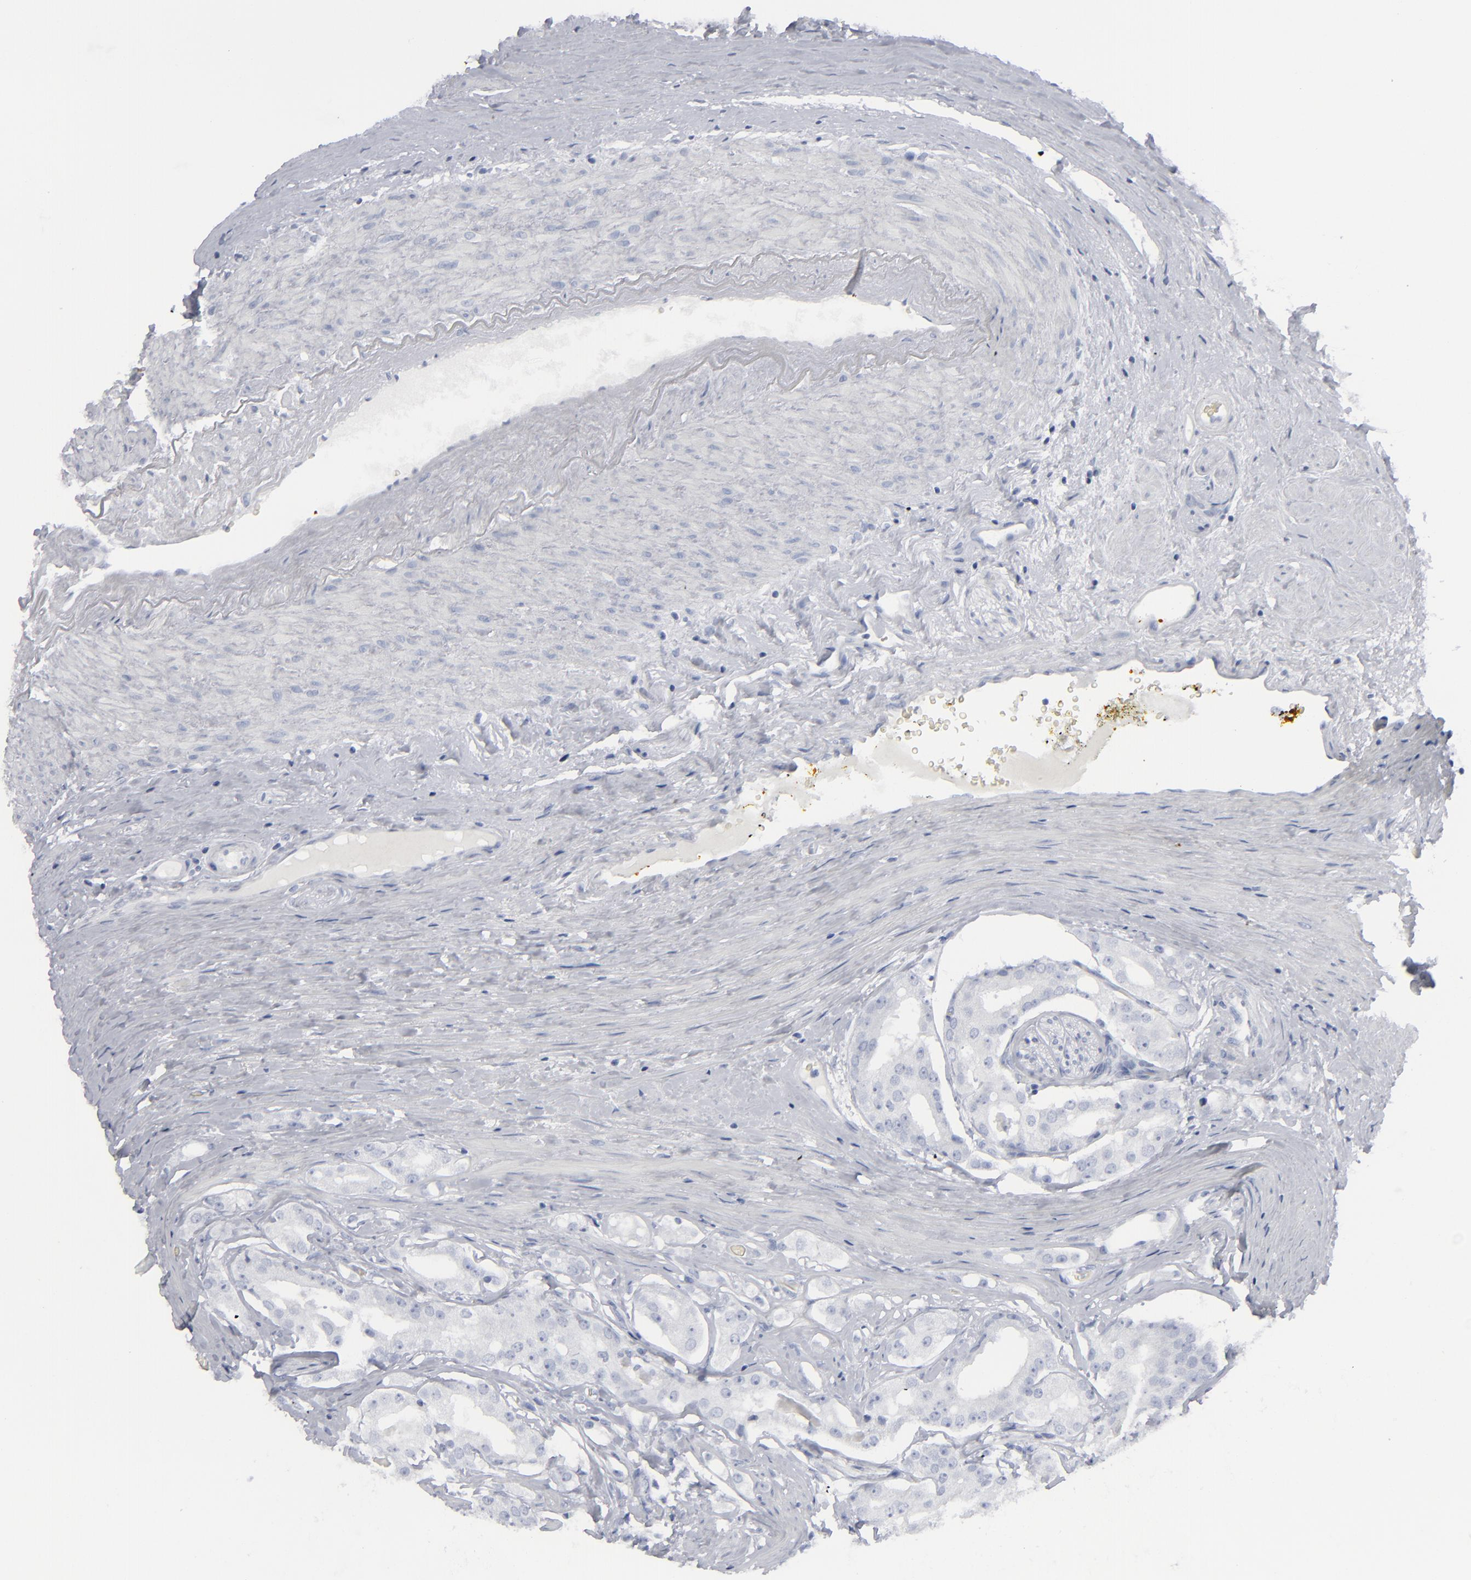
{"staining": {"intensity": "negative", "quantity": "none", "location": "none"}, "tissue": "prostate cancer", "cell_type": "Tumor cells", "image_type": "cancer", "snomed": [{"axis": "morphology", "description": "Adenocarcinoma, High grade"}, {"axis": "topography", "description": "Prostate"}], "caption": "Immunohistochemistry micrograph of neoplastic tissue: prostate cancer stained with DAB shows no significant protein positivity in tumor cells.", "gene": "MSLN", "patient": {"sex": "male", "age": 68}}